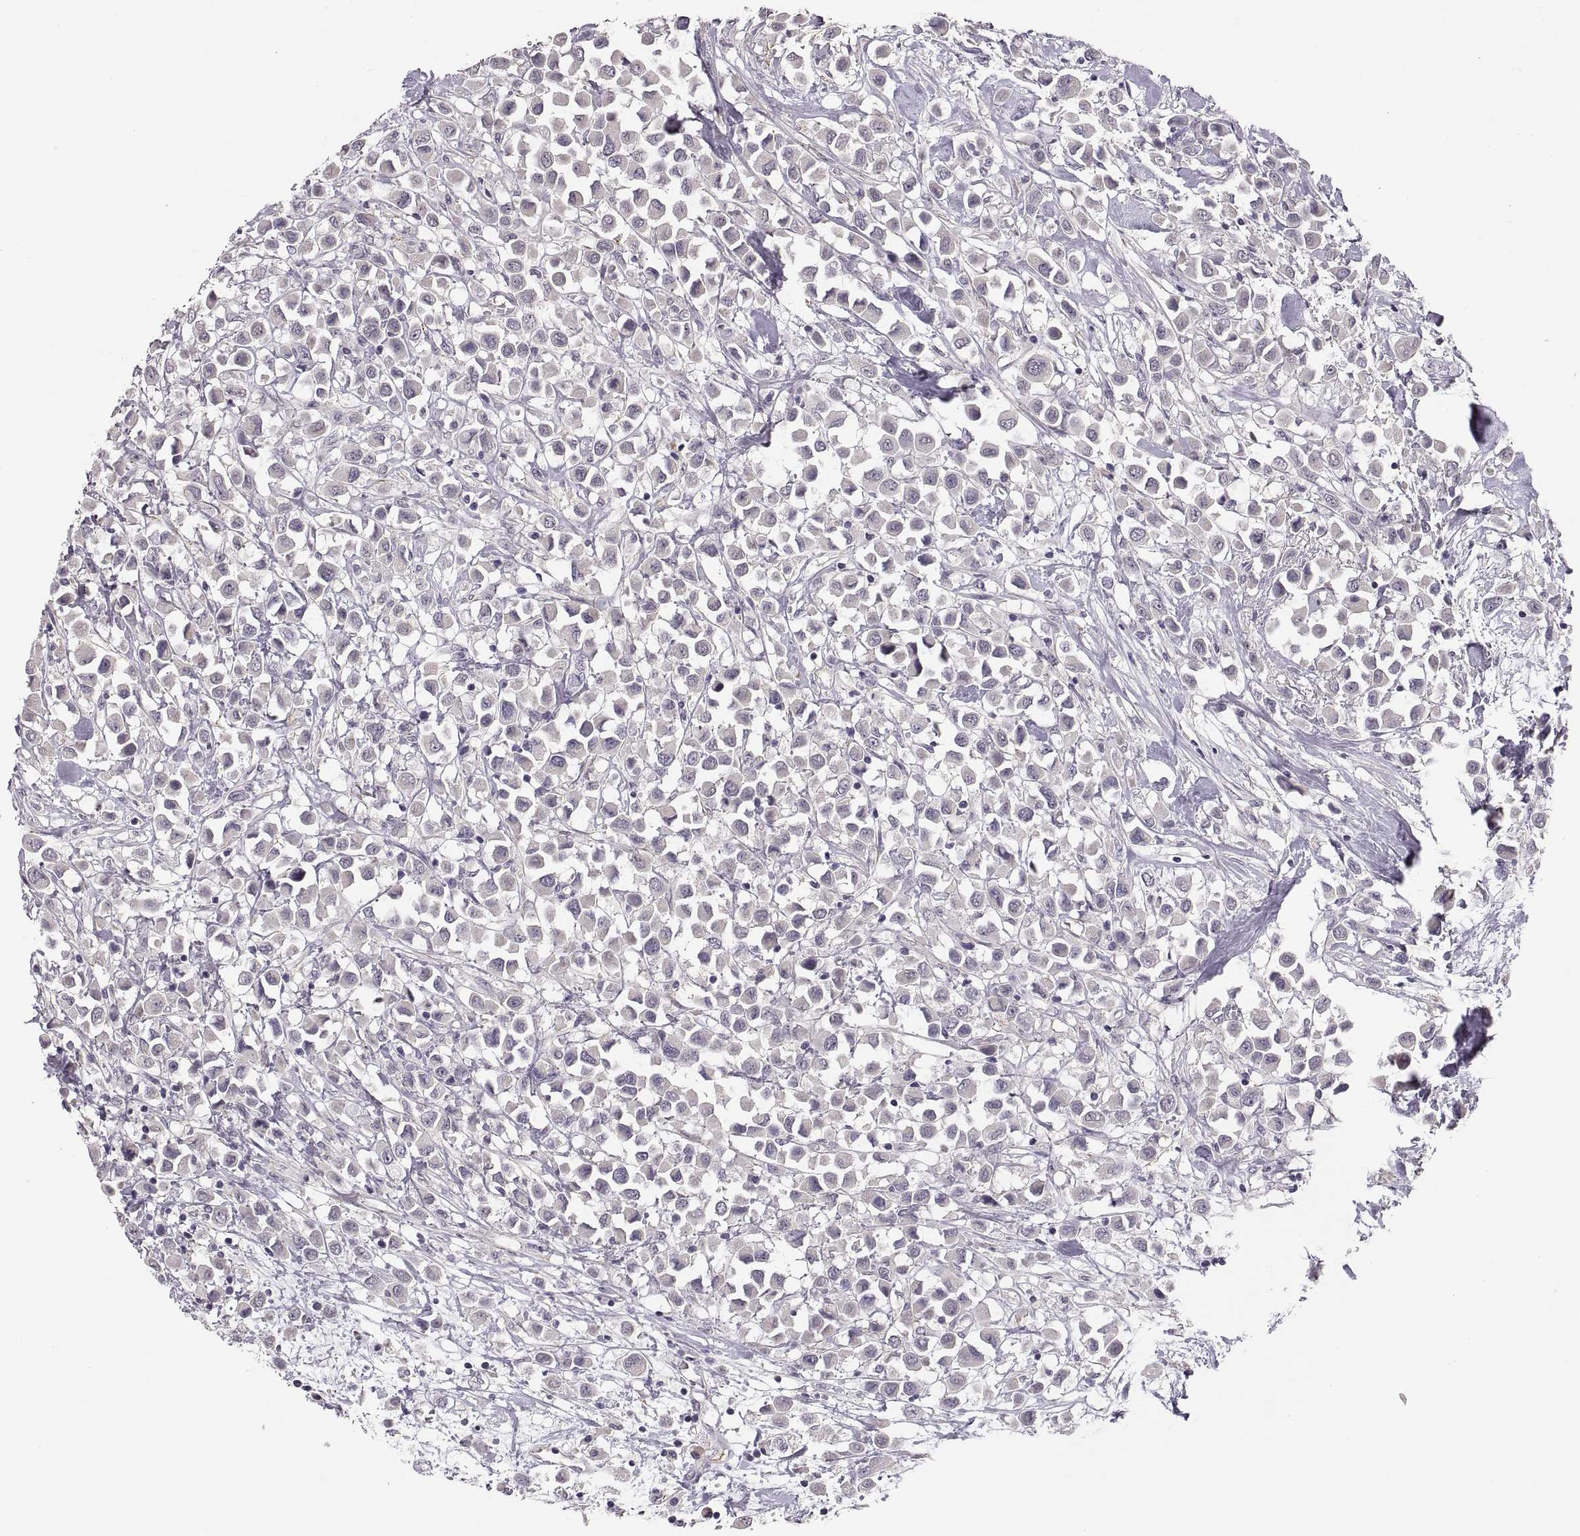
{"staining": {"intensity": "negative", "quantity": "none", "location": "none"}, "tissue": "breast cancer", "cell_type": "Tumor cells", "image_type": "cancer", "snomed": [{"axis": "morphology", "description": "Duct carcinoma"}, {"axis": "topography", "description": "Breast"}], "caption": "DAB (3,3'-diaminobenzidine) immunohistochemical staining of breast cancer demonstrates no significant staining in tumor cells.", "gene": "CDH2", "patient": {"sex": "female", "age": 61}}